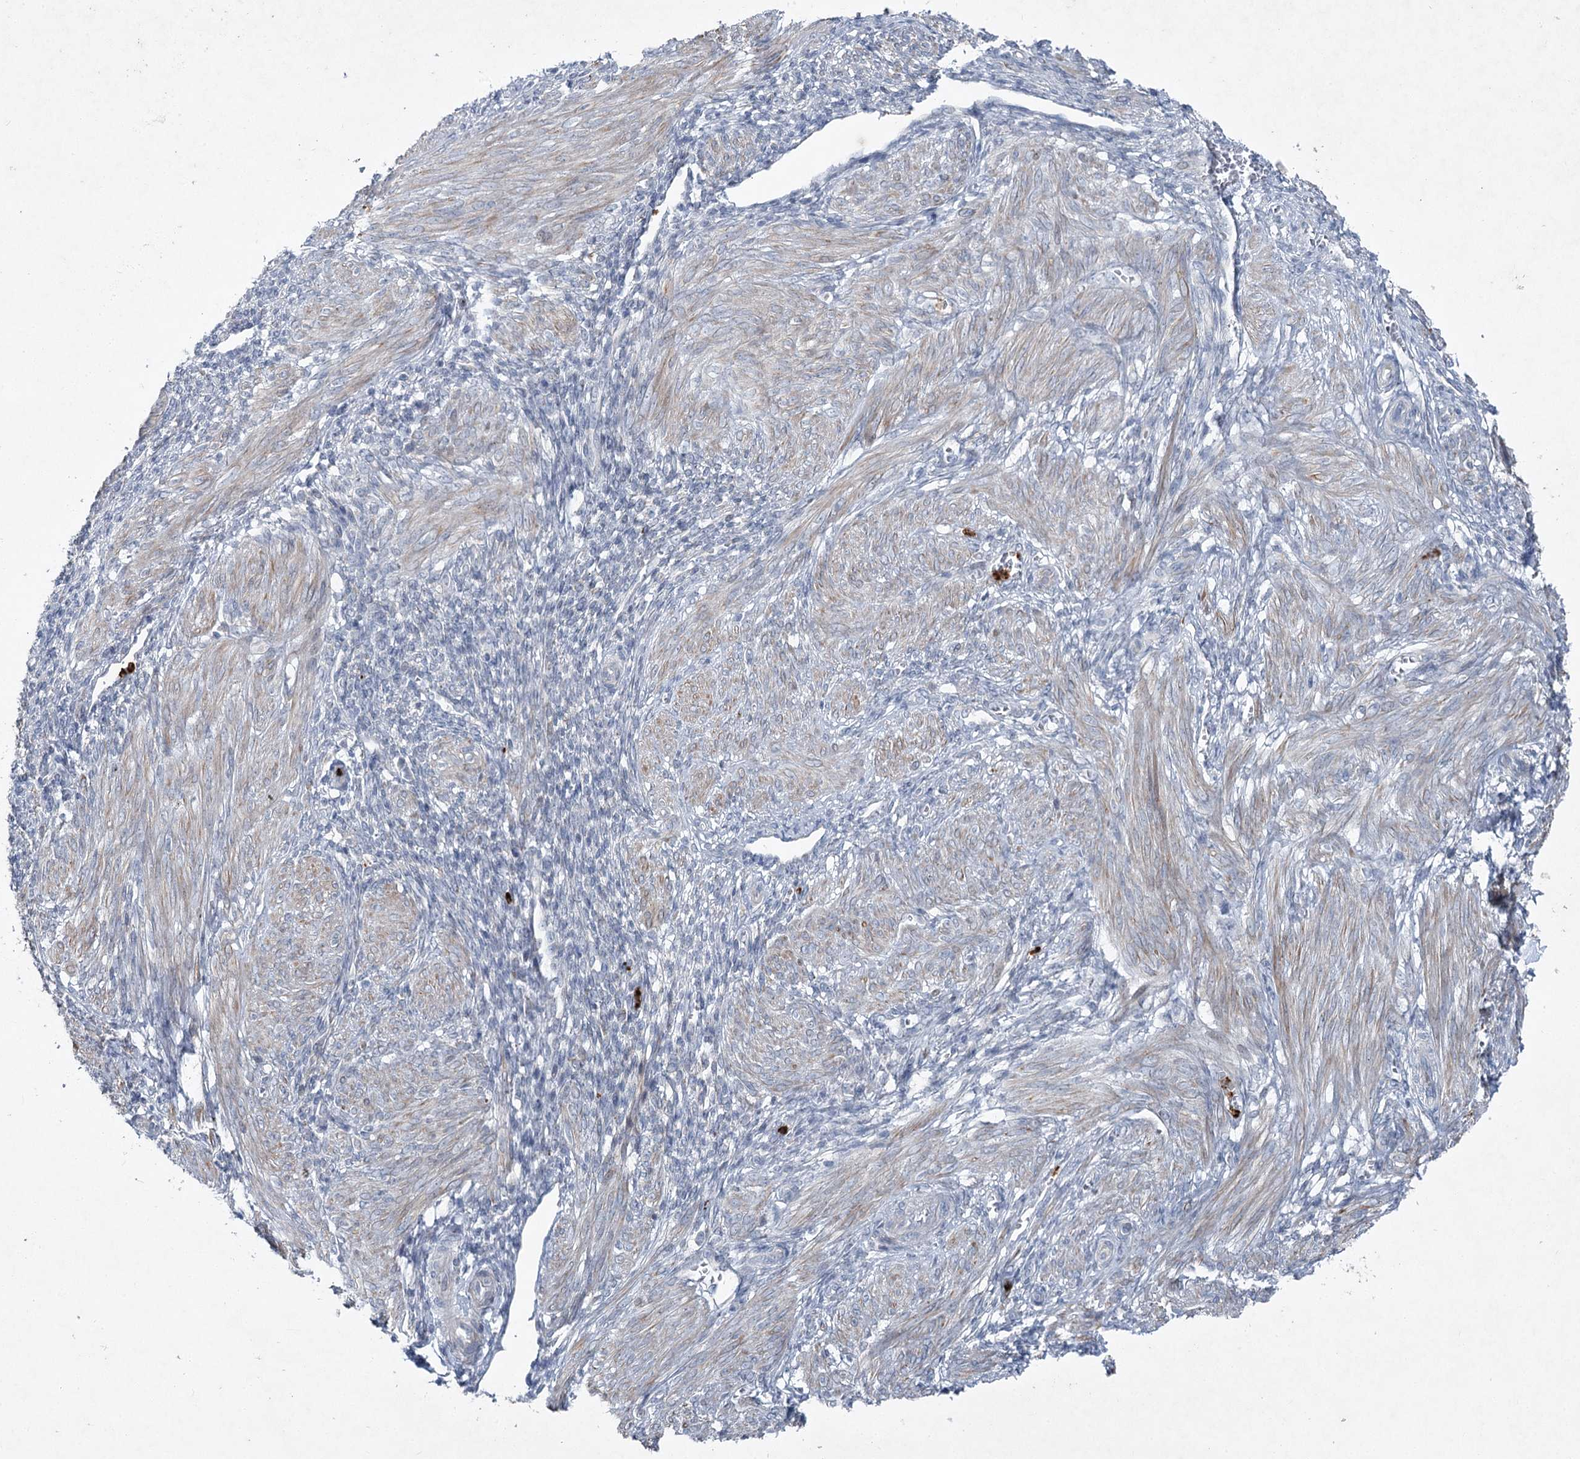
{"staining": {"intensity": "moderate", "quantity": "<25%", "location": "cytoplasmic/membranous"}, "tissue": "smooth muscle", "cell_type": "Smooth muscle cells", "image_type": "normal", "snomed": [{"axis": "morphology", "description": "Normal tissue, NOS"}, {"axis": "topography", "description": "Smooth muscle"}], "caption": "This micrograph reveals IHC staining of benign human smooth muscle, with low moderate cytoplasmic/membranous positivity in about <25% of smooth muscle cells.", "gene": "ENSG00000285330", "patient": {"sex": "female", "age": 39}}